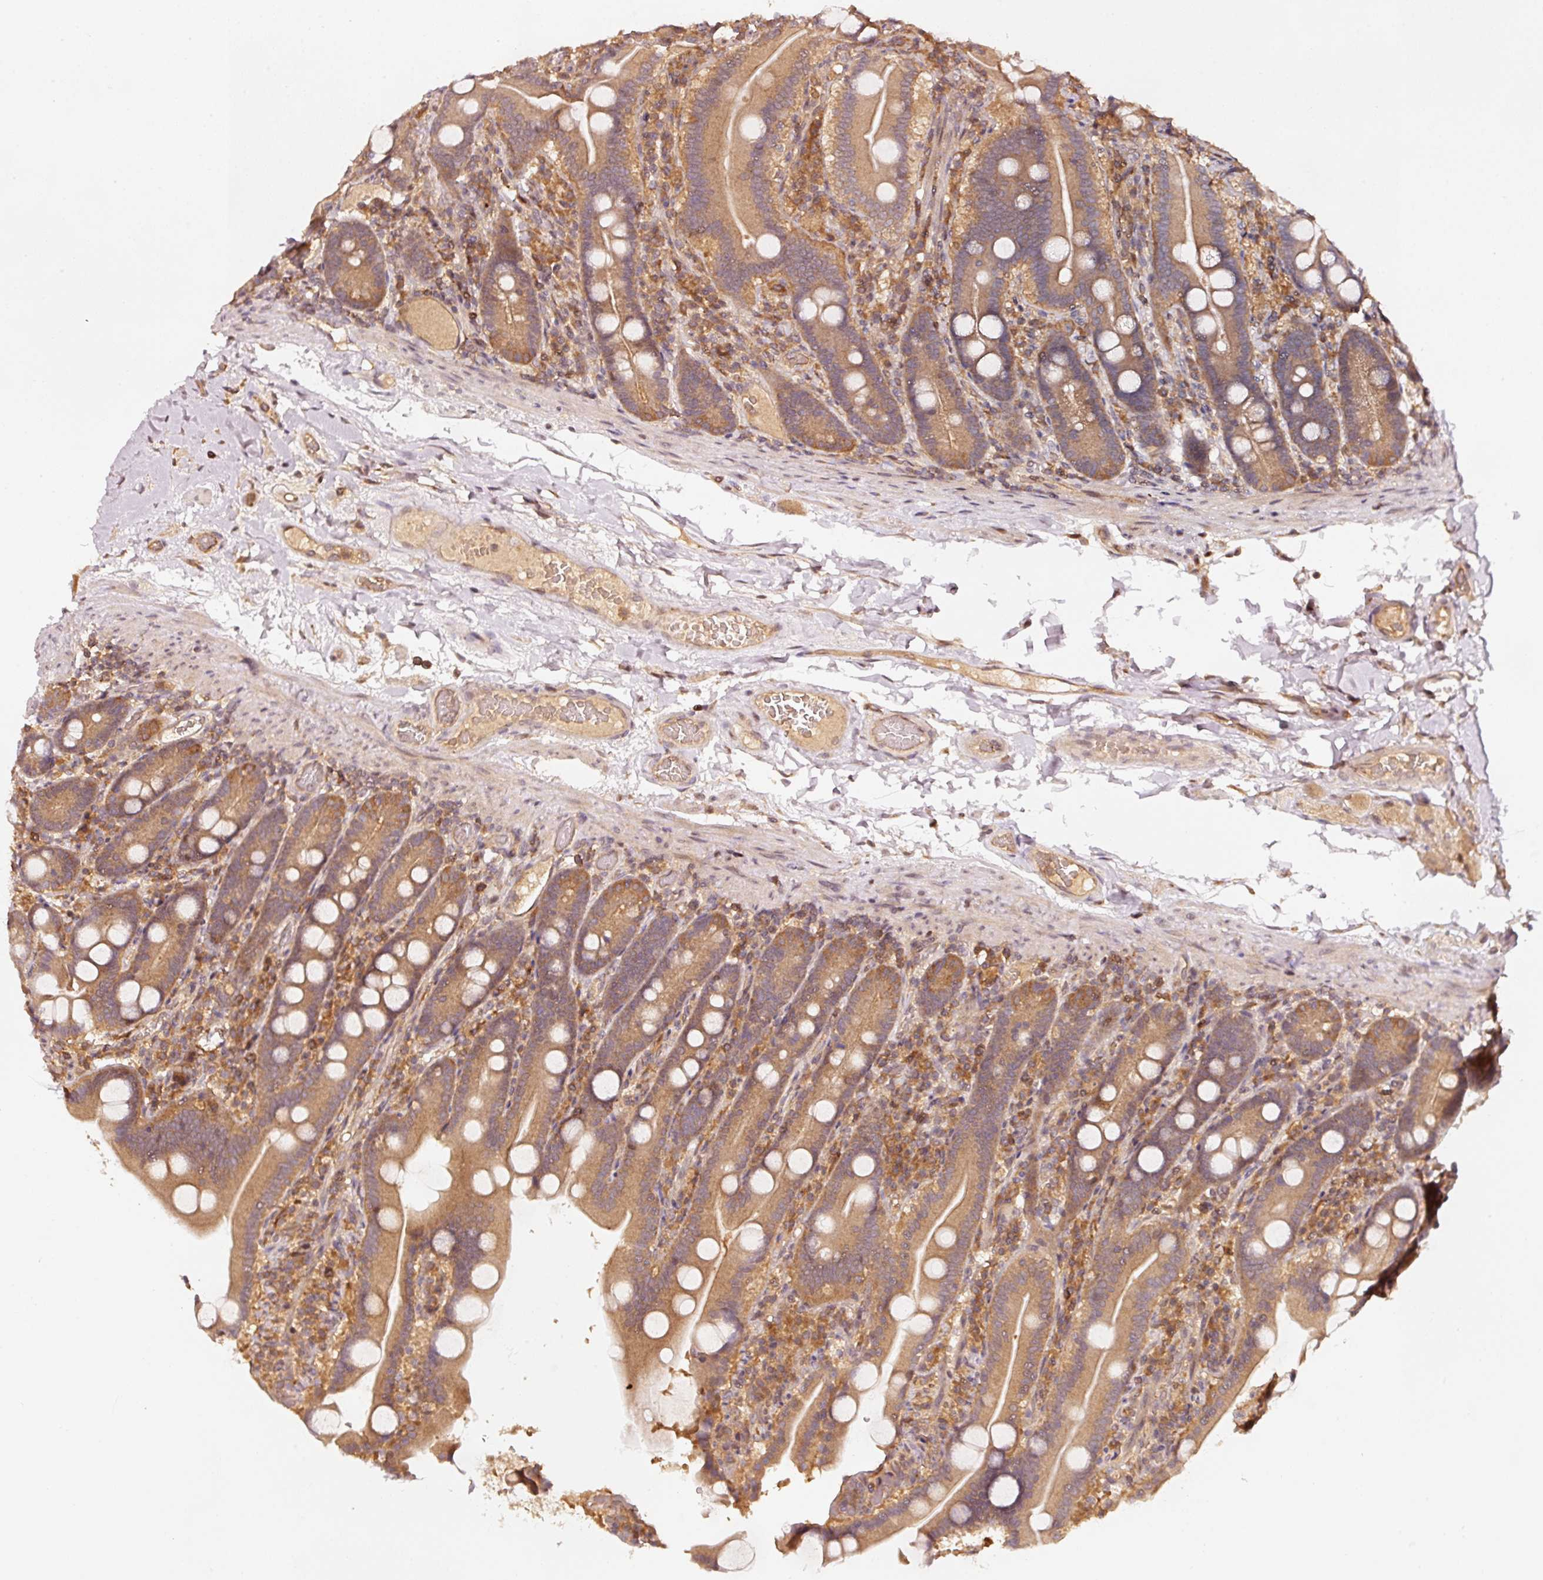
{"staining": {"intensity": "moderate", "quantity": ">75%", "location": "cytoplasmic/membranous"}, "tissue": "duodenum", "cell_type": "Glandular cells", "image_type": "normal", "snomed": [{"axis": "morphology", "description": "Normal tissue, NOS"}, {"axis": "topography", "description": "Duodenum"}], "caption": "Glandular cells show moderate cytoplasmic/membranous staining in approximately >75% of cells in unremarkable duodenum.", "gene": "RRAS2", "patient": {"sex": "male", "age": 55}}